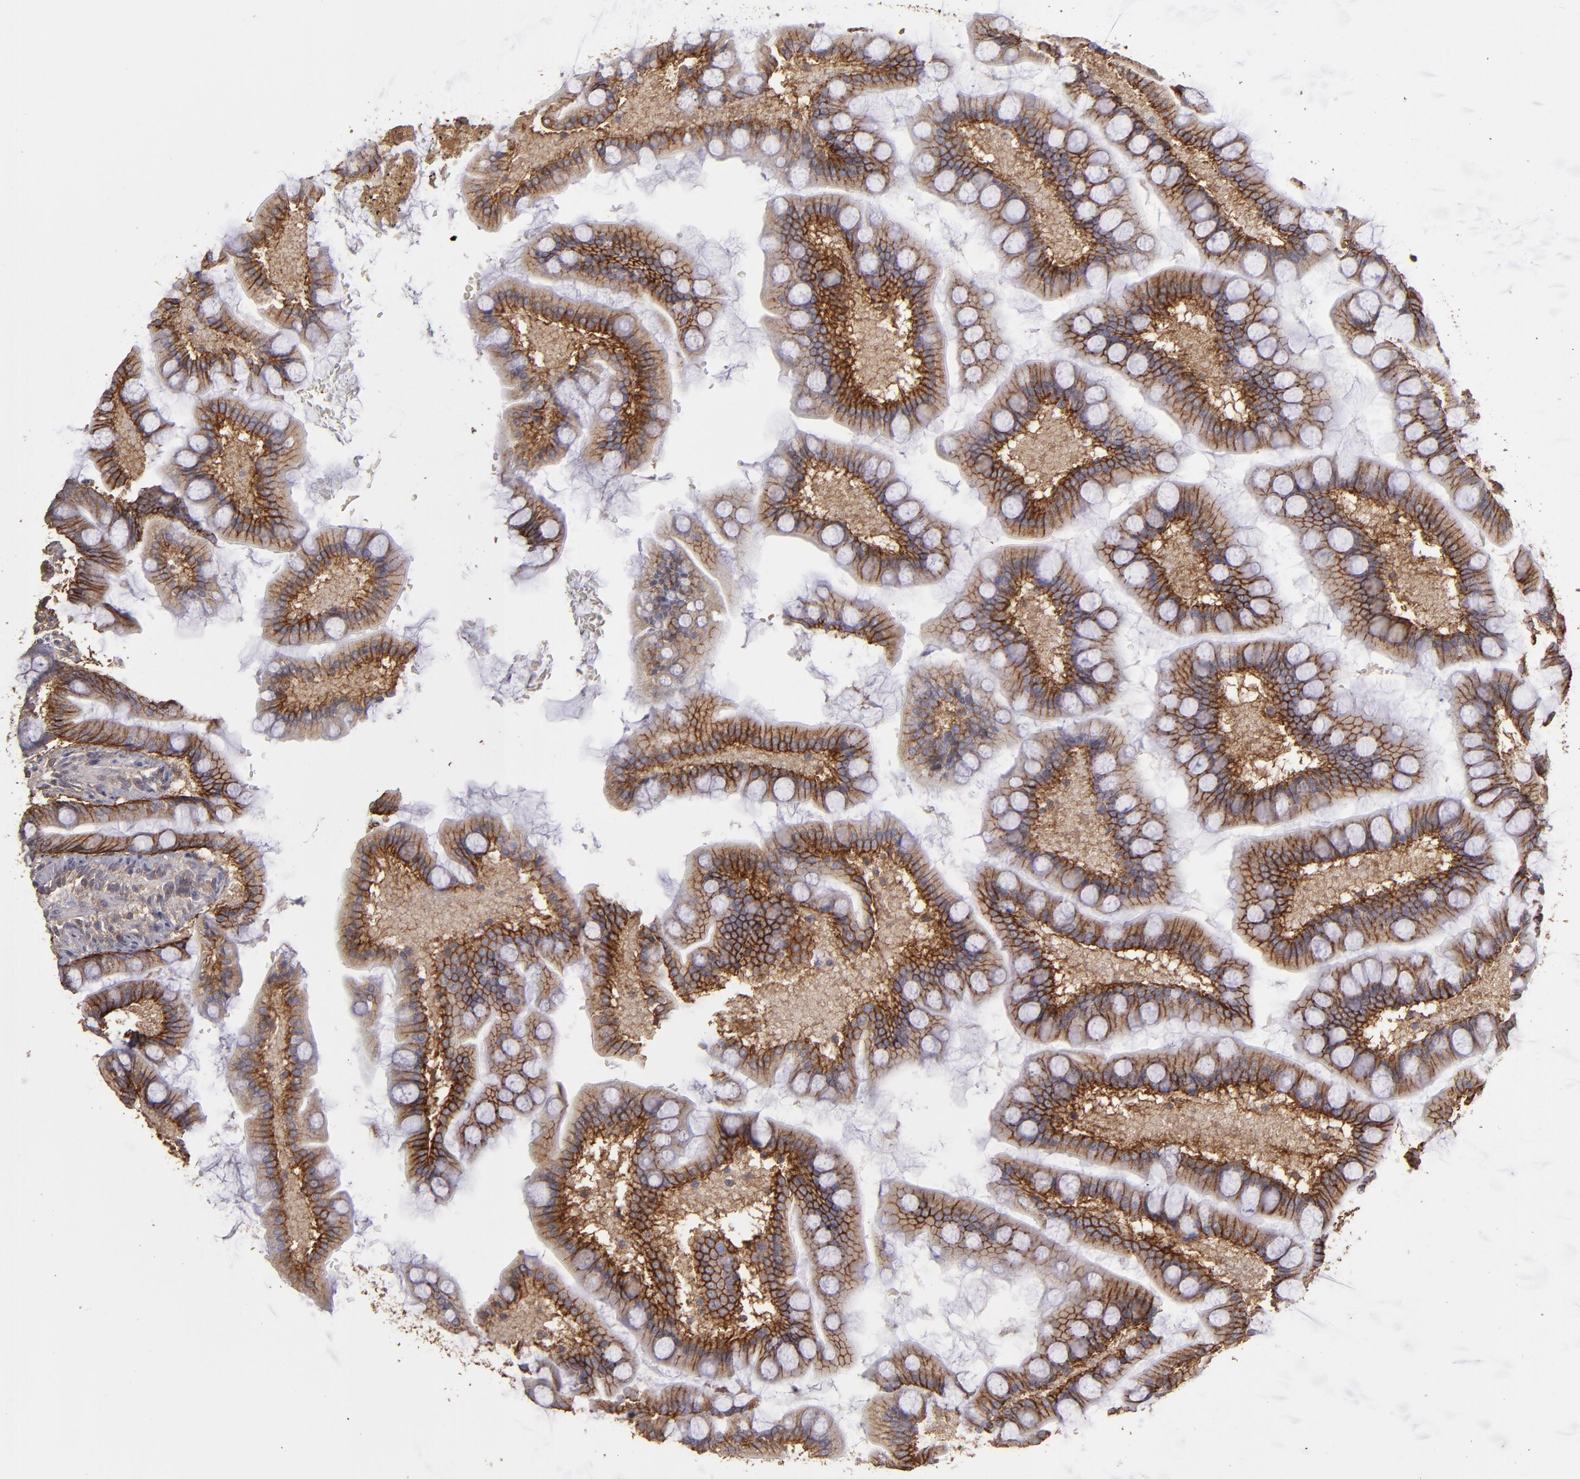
{"staining": {"intensity": "strong", "quantity": ">75%", "location": "cytoplasmic/membranous"}, "tissue": "small intestine", "cell_type": "Glandular cells", "image_type": "normal", "snomed": [{"axis": "morphology", "description": "Normal tissue, NOS"}, {"axis": "topography", "description": "Small intestine"}], "caption": "A high amount of strong cytoplasmic/membranous expression is present in about >75% of glandular cells in benign small intestine.", "gene": "FAT1", "patient": {"sex": "male", "age": 41}}